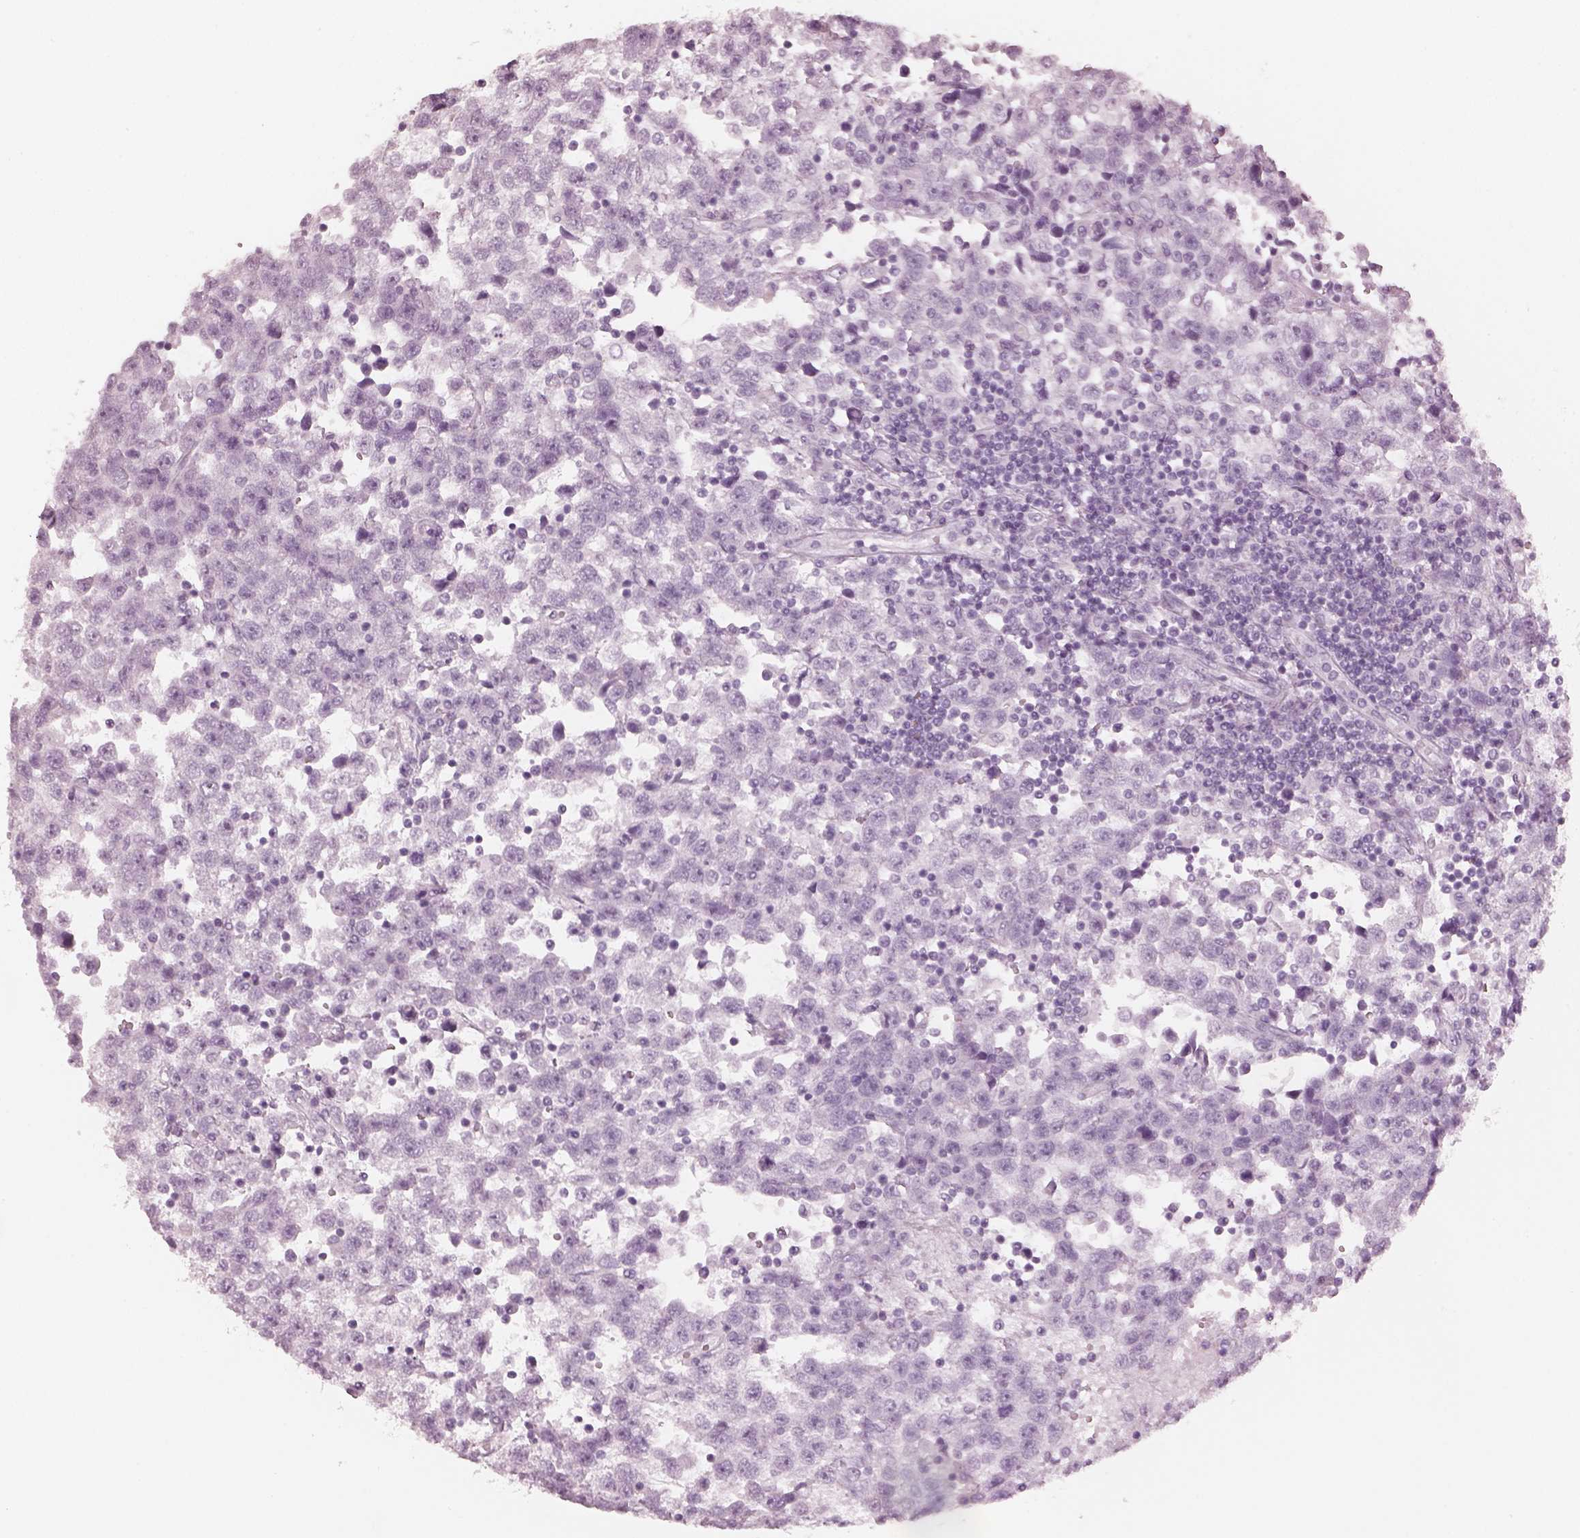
{"staining": {"intensity": "negative", "quantity": "none", "location": "none"}, "tissue": "testis cancer", "cell_type": "Tumor cells", "image_type": "cancer", "snomed": [{"axis": "morphology", "description": "Seminoma, NOS"}, {"axis": "topography", "description": "Testis"}], "caption": "This is an IHC micrograph of human testis seminoma. There is no staining in tumor cells.", "gene": "OPN4", "patient": {"sex": "male", "age": 34}}